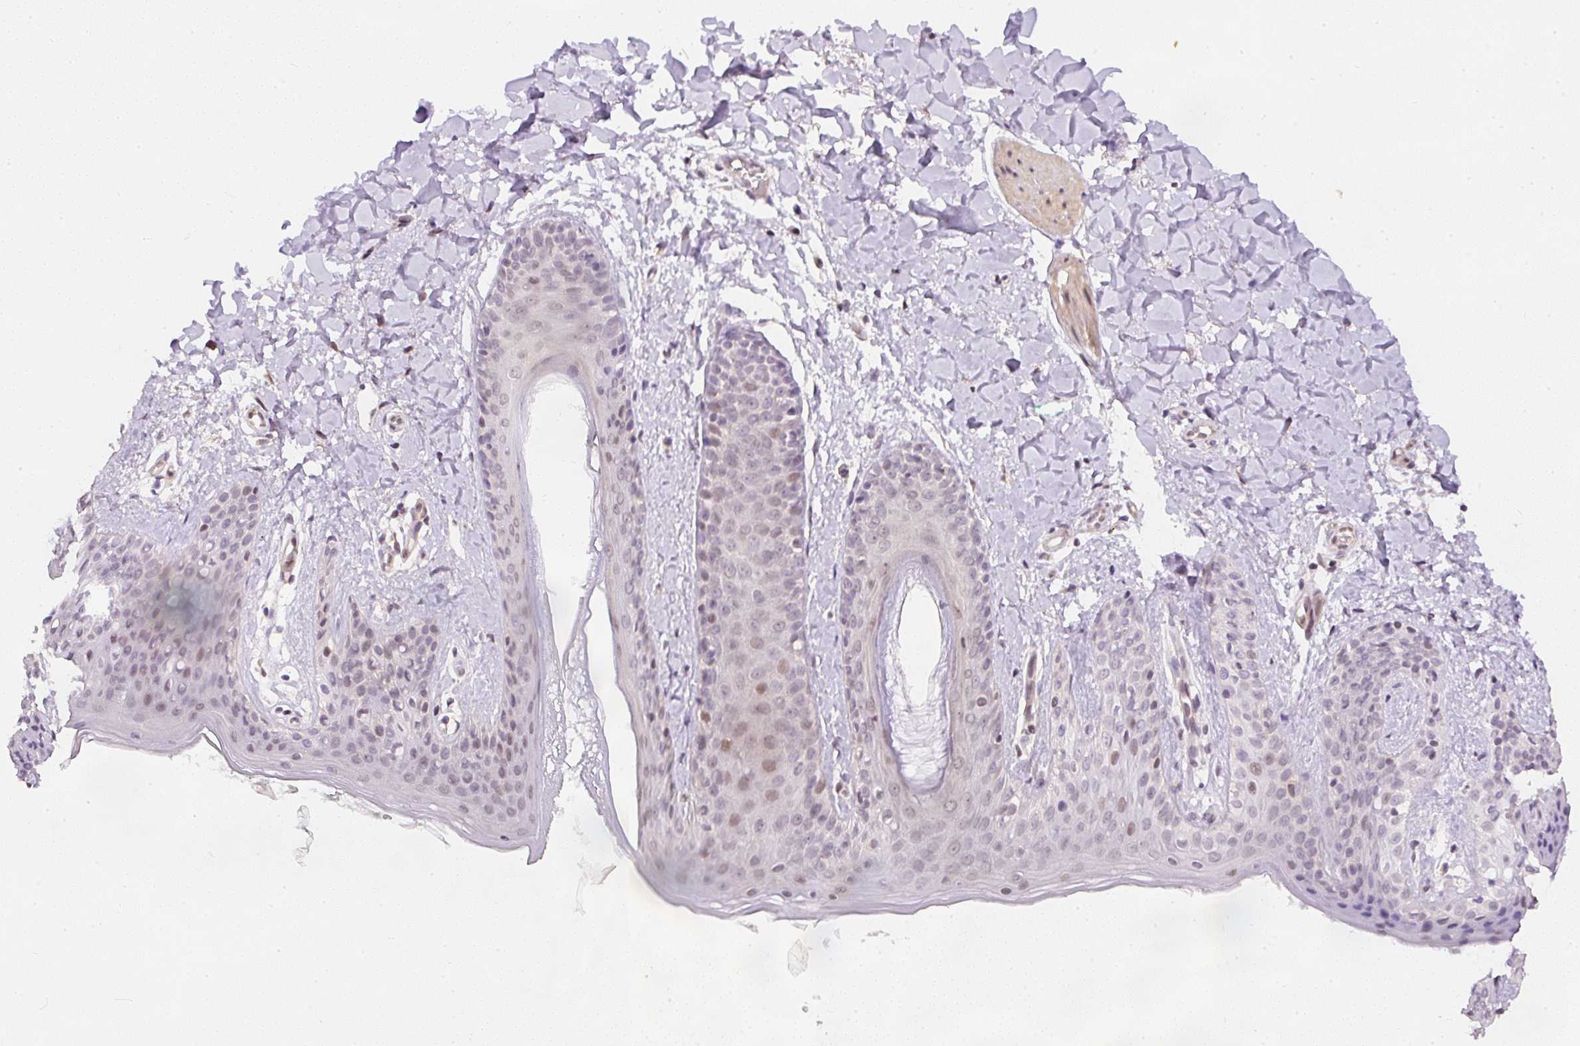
{"staining": {"intensity": "negative", "quantity": "none", "location": "none"}, "tissue": "skin", "cell_type": "Fibroblasts", "image_type": "normal", "snomed": [{"axis": "morphology", "description": "Normal tissue, NOS"}, {"axis": "topography", "description": "Skin"}], "caption": "Micrograph shows no protein positivity in fibroblasts of unremarkable skin. (Stains: DAB IHC with hematoxylin counter stain, Microscopy: brightfield microscopy at high magnification).", "gene": "DPPA4", "patient": {"sex": "male", "age": 16}}